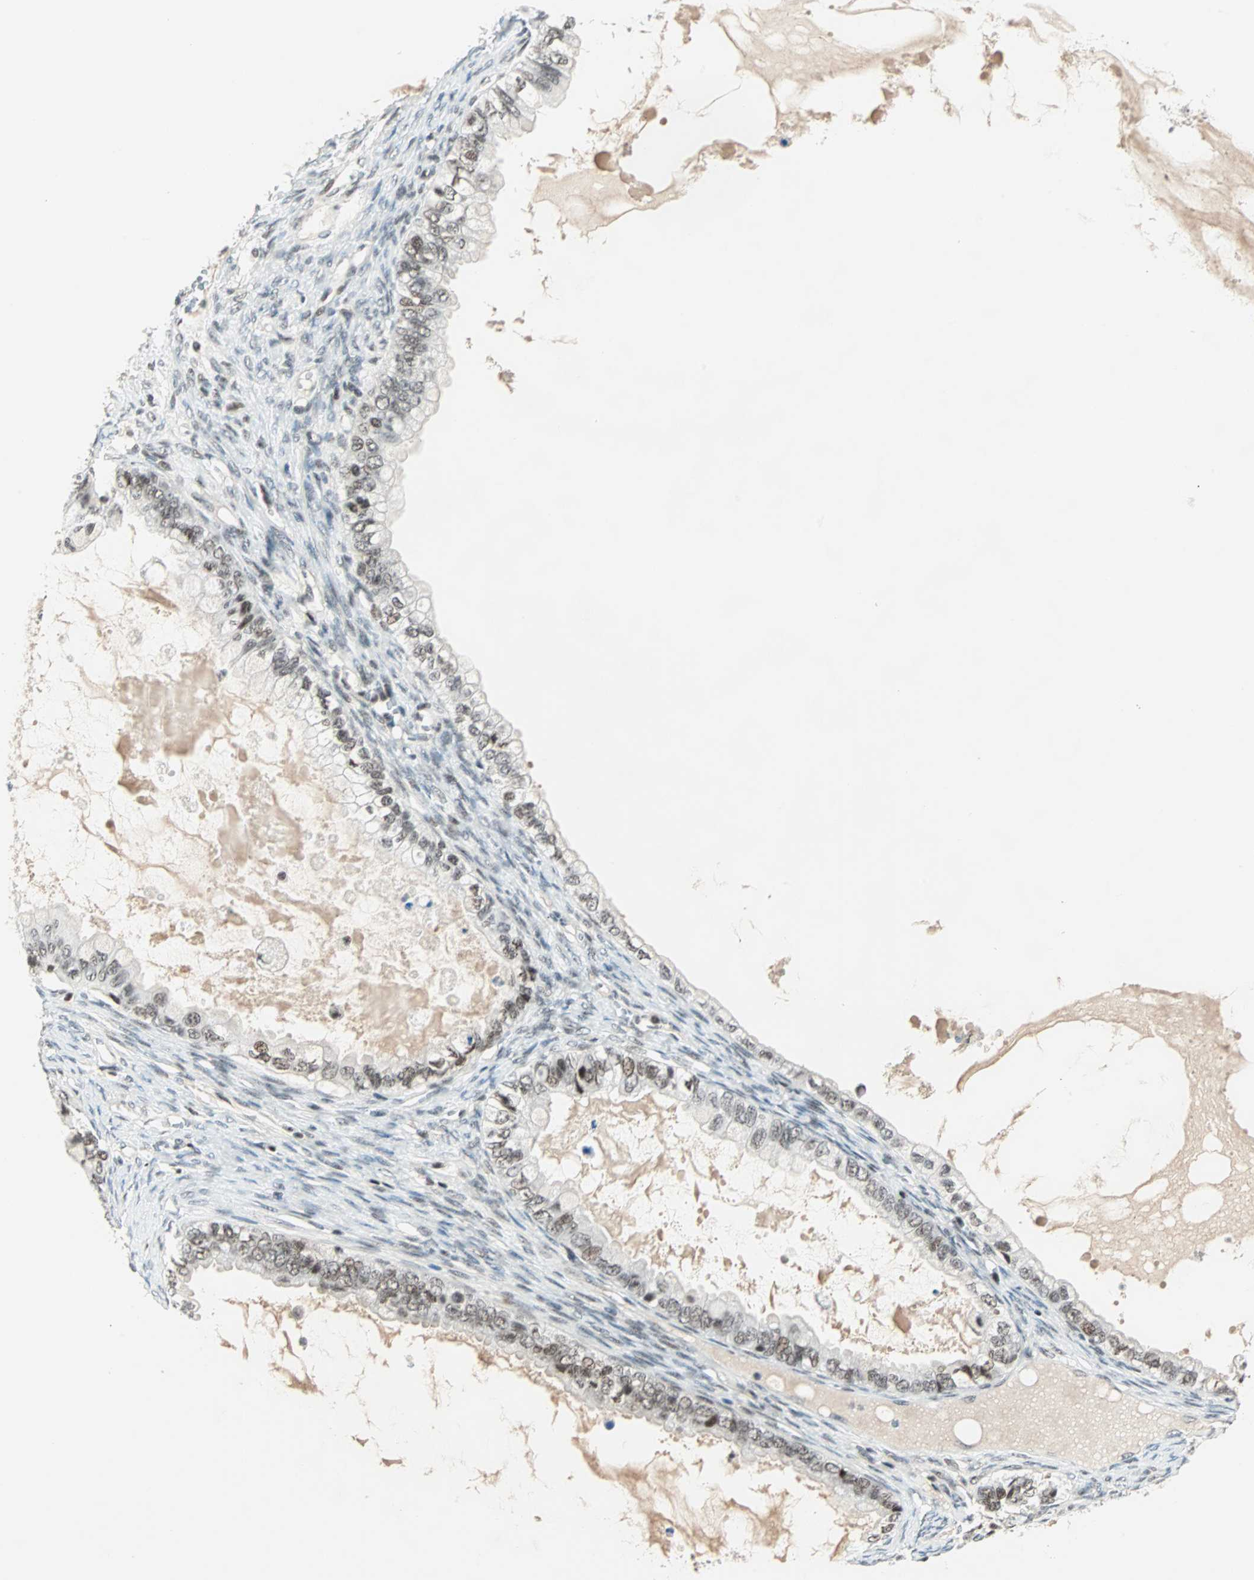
{"staining": {"intensity": "weak", "quantity": ">75%", "location": "nuclear"}, "tissue": "ovarian cancer", "cell_type": "Tumor cells", "image_type": "cancer", "snomed": [{"axis": "morphology", "description": "Cystadenocarcinoma, mucinous, NOS"}, {"axis": "topography", "description": "Ovary"}], "caption": "This is a micrograph of IHC staining of ovarian mucinous cystadenocarcinoma, which shows weak expression in the nuclear of tumor cells.", "gene": "SIN3A", "patient": {"sex": "female", "age": 80}}